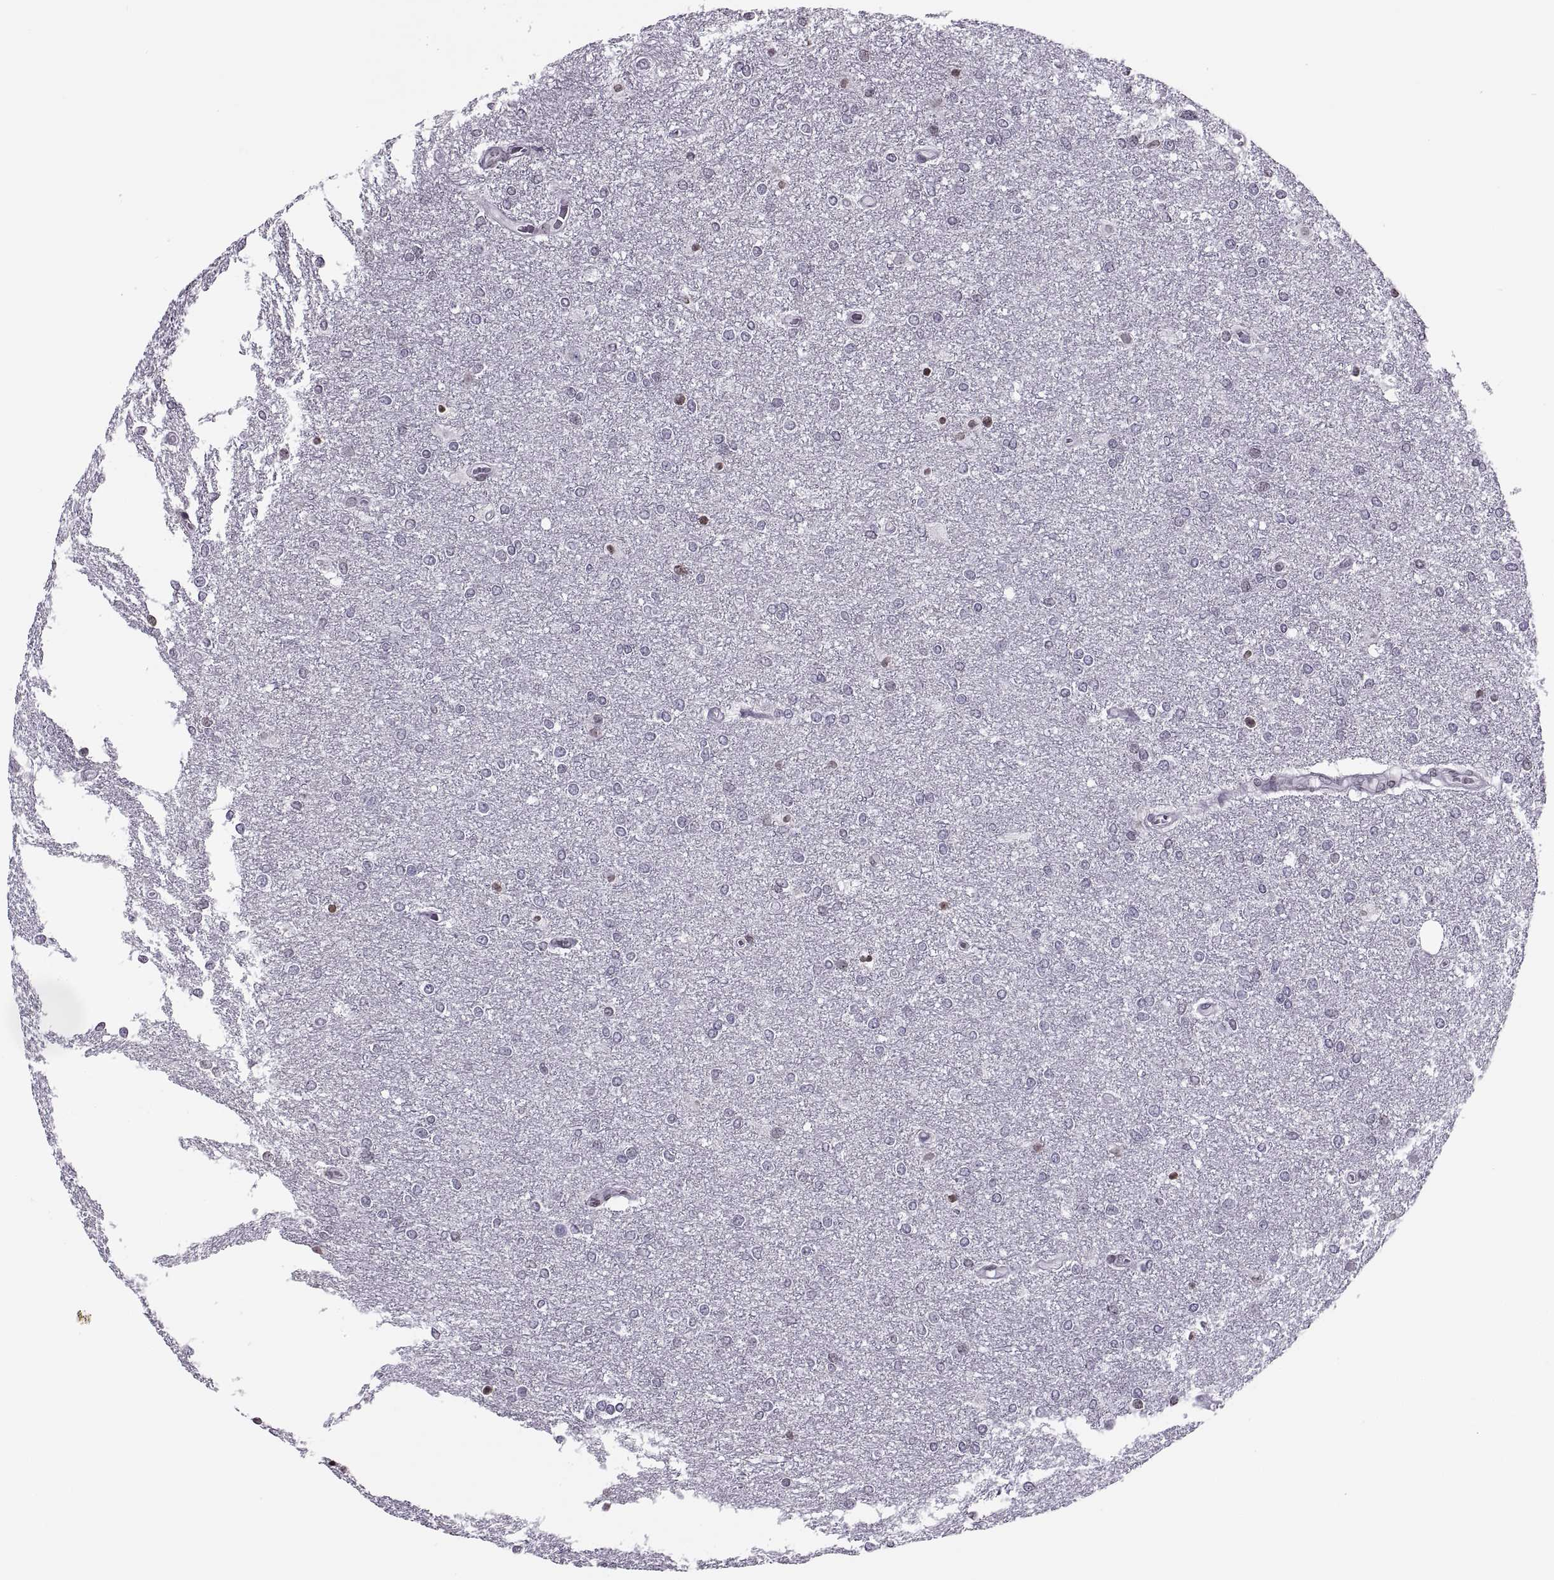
{"staining": {"intensity": "negative", "quantity": "none", "location": "none"}, "tissue": "glioma", "cell_type": "Tumor cells", "image_type": "cancer", "snomed": [{"axis": "morphology", "description": "Glioma, malignant, High grade"}, {"axis": "topography", "description": "Brain"}], "caption": "DAB immunohistochemical staining of human glioma reveals no significant staining in tumor cells.", "gene": "H1-8", "patient": {"sex": "female", "age": 61}}